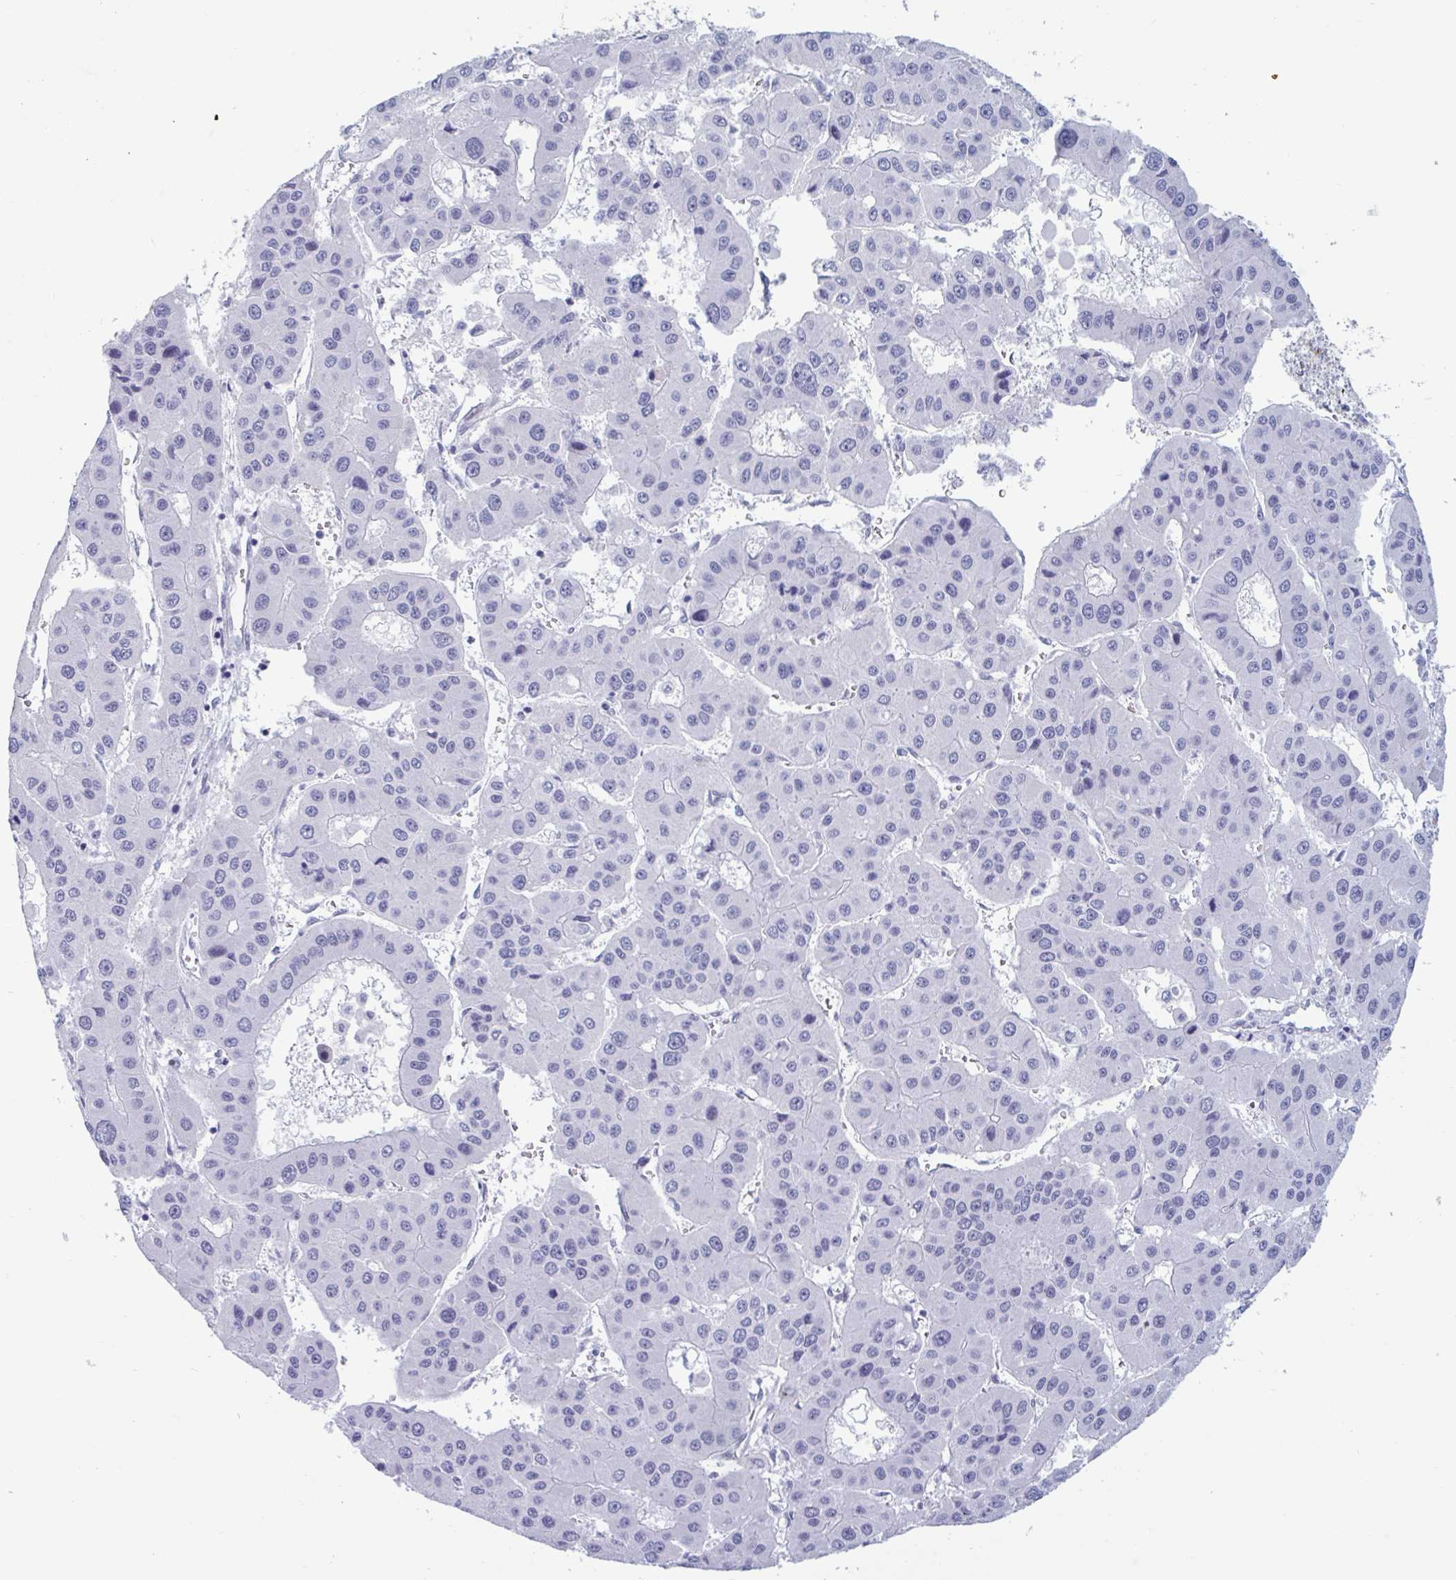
{"staining": {"intensity": "negative", "quantity": "none", "location": "none"}, "tissue": "liver cancer", "cell_type": "Tumor cells", "image_type": "cancer", "snomed": [{"axis": "morphology", "description": "Carcinoma, Hepatocellular, NOS"}, {"axis": "topography", "description": "Liver"}], "caption": "The immunohistochemistry (IHC) histopathology image has no significant expression in tumor cells of liver cancer (hepatocellular carcinoma) tissue.", "gene": "MSMB", "patient": {"sex": "male", "age": 73}}